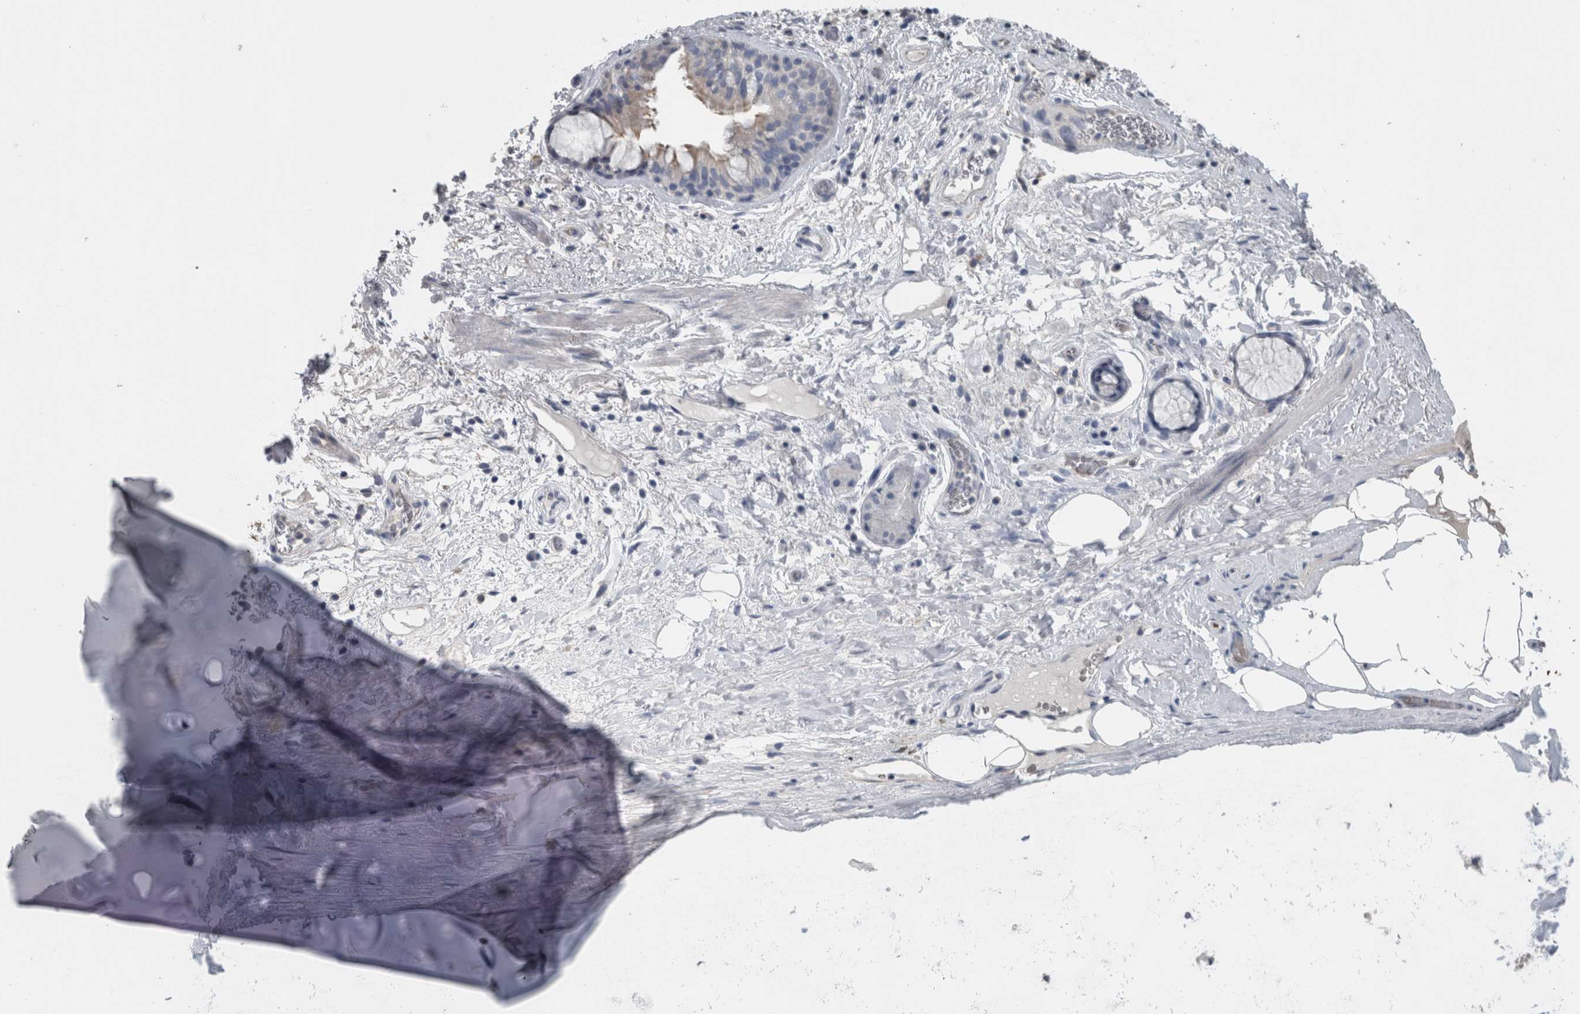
{"staining": {"intensity": "negative", "quantity": "none", "location": "none"}, "tissue": "bronchus", "cell_type": "Respiratory epithelial cells", "image_type": "normal", "snomed": [{"axis": "morphology", "description": "Normal tissue, NOS"}, {"axis": "topography", "description": "Cartilage tissue"}], "caption": "Bronchus stained for a protein using immunohistochemistry (IHC) displays no staining respiratory epithelial cells.", "gene": "SH3GL2", "patient": {"sex": "female", "age": 63}}